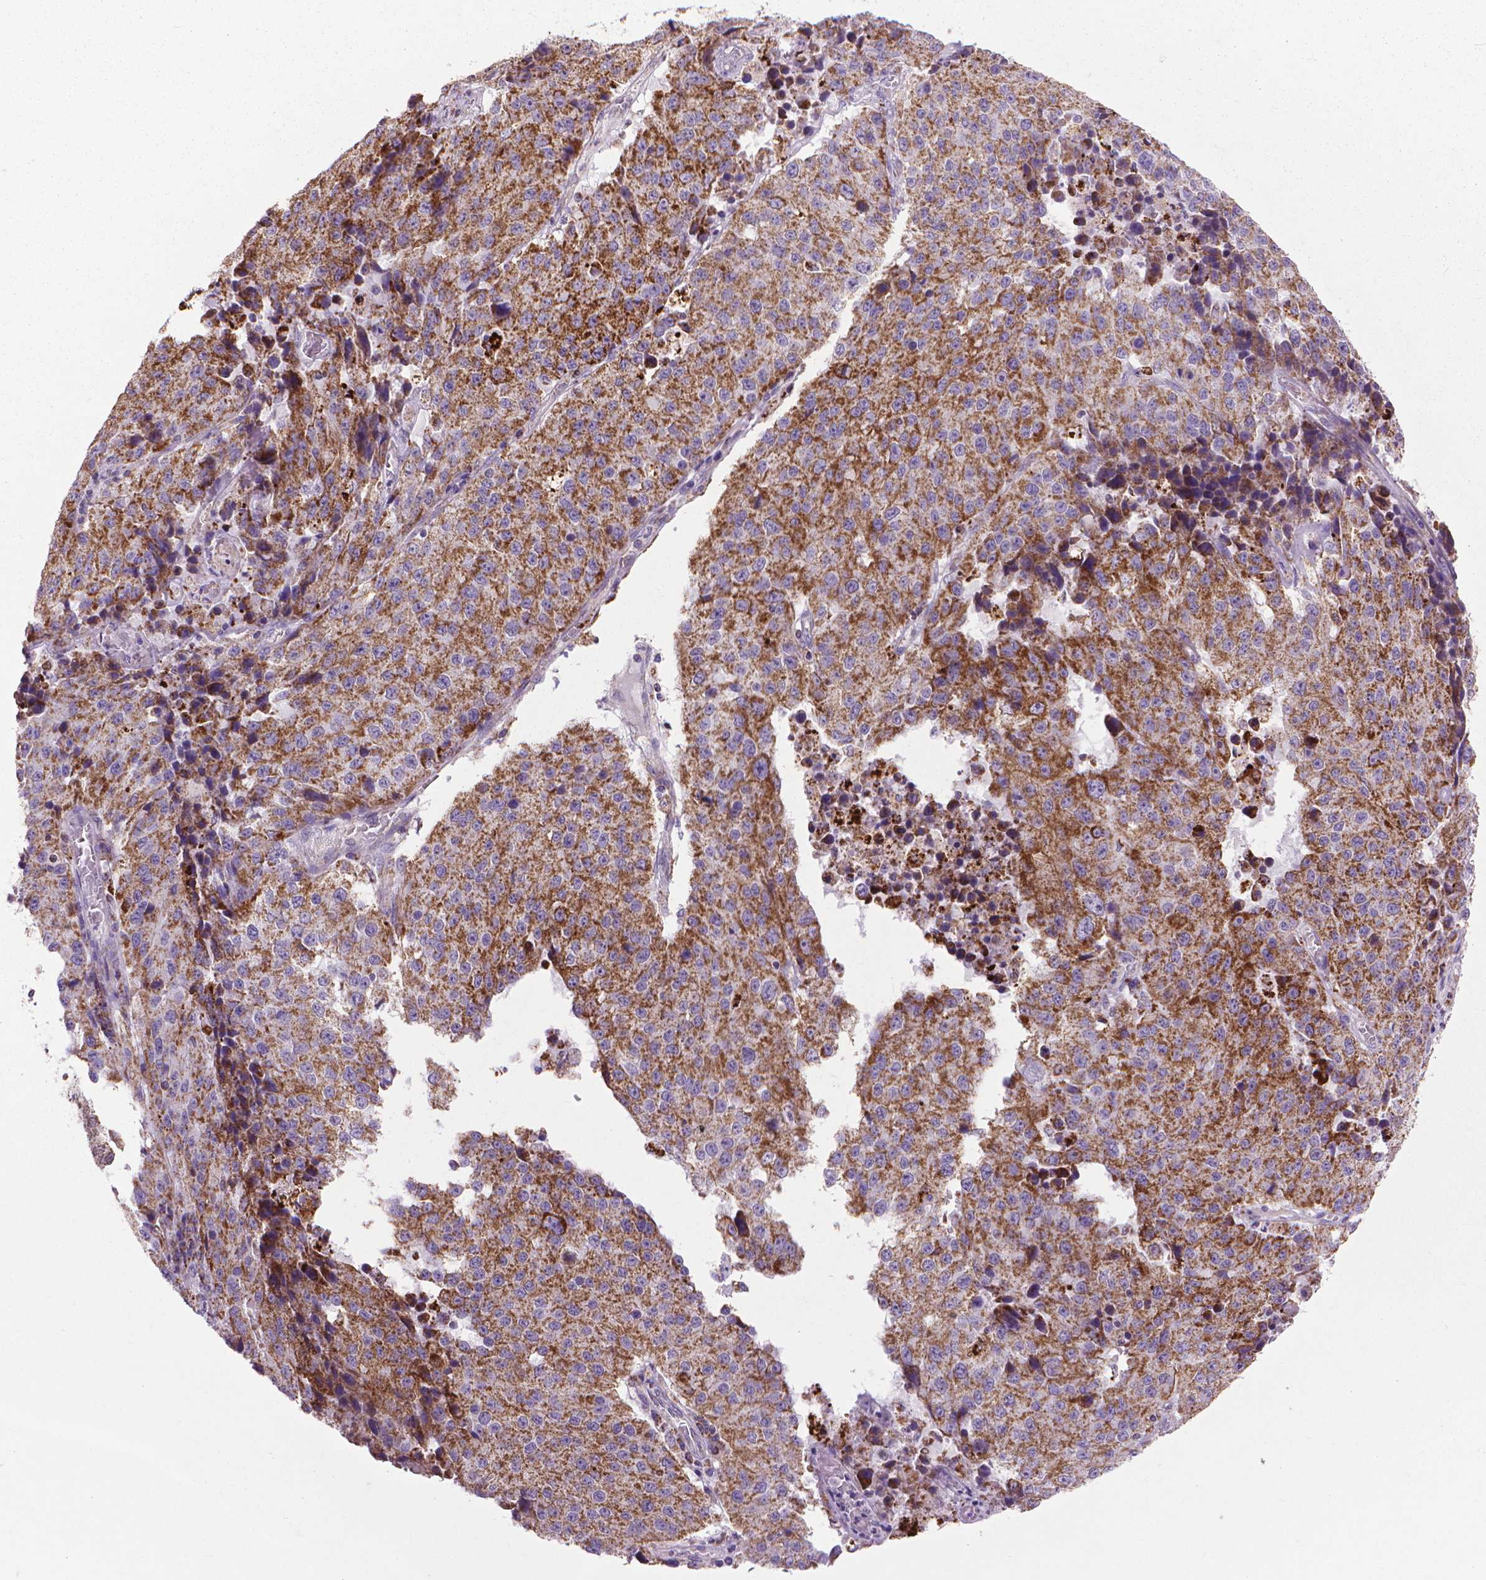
{"staining": {"intensity": "strong", "quantity": ">75%", "location": "cytoplasmic/membranous"}, "tissue": "stomach cancer", "cell_type": "Tumor cells", "image_type": "cancer", "snomed": [{"axis": "morphology", "description": "Adenocarcinoma, NOS"}, {"axis": "topography", "description": "Stomach"}], "caption": "Strong cytoplasmic/membranous staining for a protein is present in about >75% of tumor cells of stomach cancer using immunohistochemistry.", "gene": "VDAC1", "patient": {"sex": "male", "age": 71}}